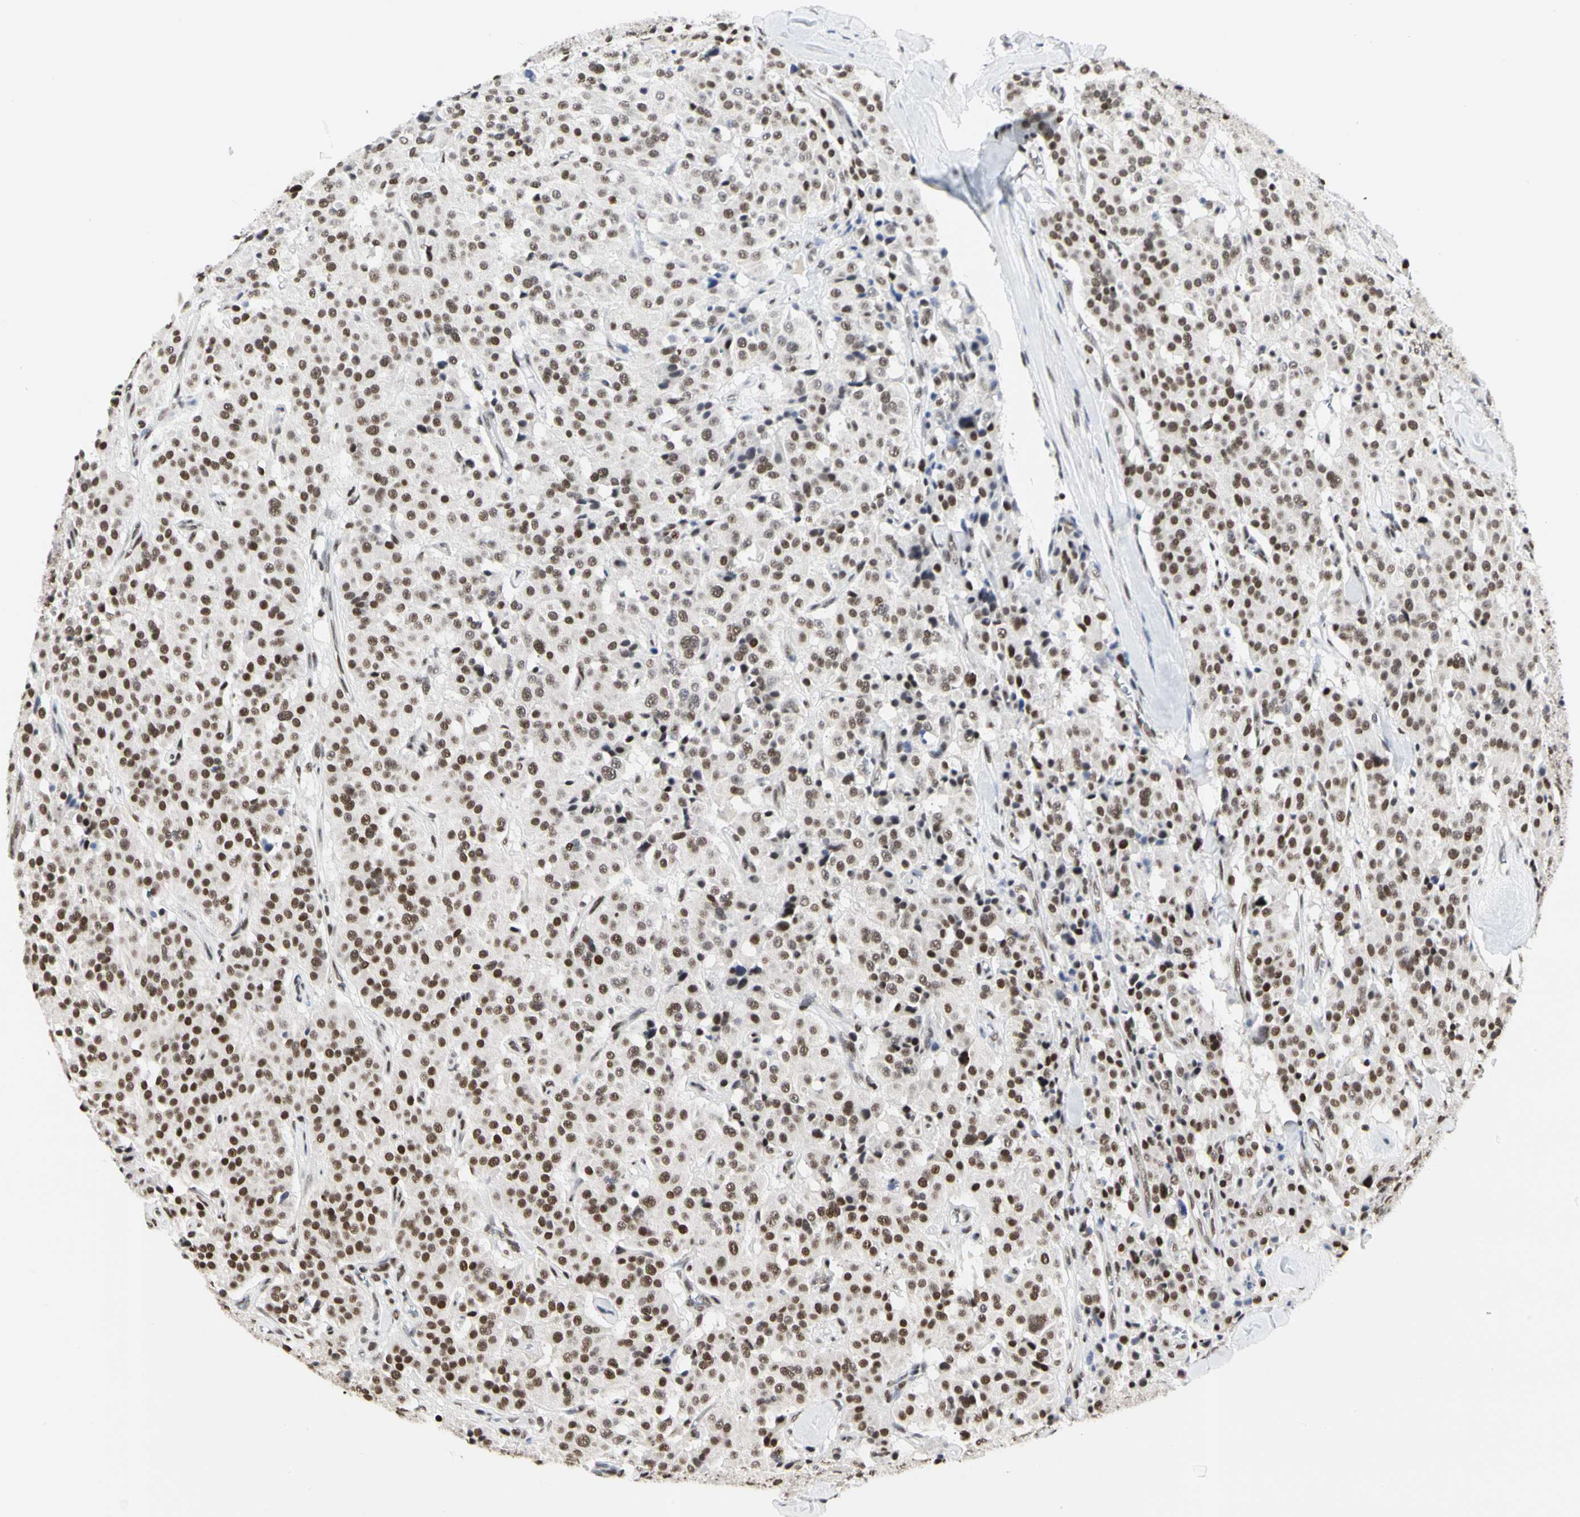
{"staining": {"intensity": "strong", "quantity": ">75%", "location": "nuclear"}, "tissue": "carcinoid", "cell_type": "Tumor cells", "image_type": "cancer", "snomed": [{"axis": "morphology", "description": "Carcinoid, malignant, NOS"}, {"axis": "topography", "description": "Lung"}], "caption": "Human carcinoid stained with a brown dye reveals strong nuclear positive positivity in about >75% of tumor cells.", "gene": "PRMT3", "patient": {"sex": "male", "age": 30}}